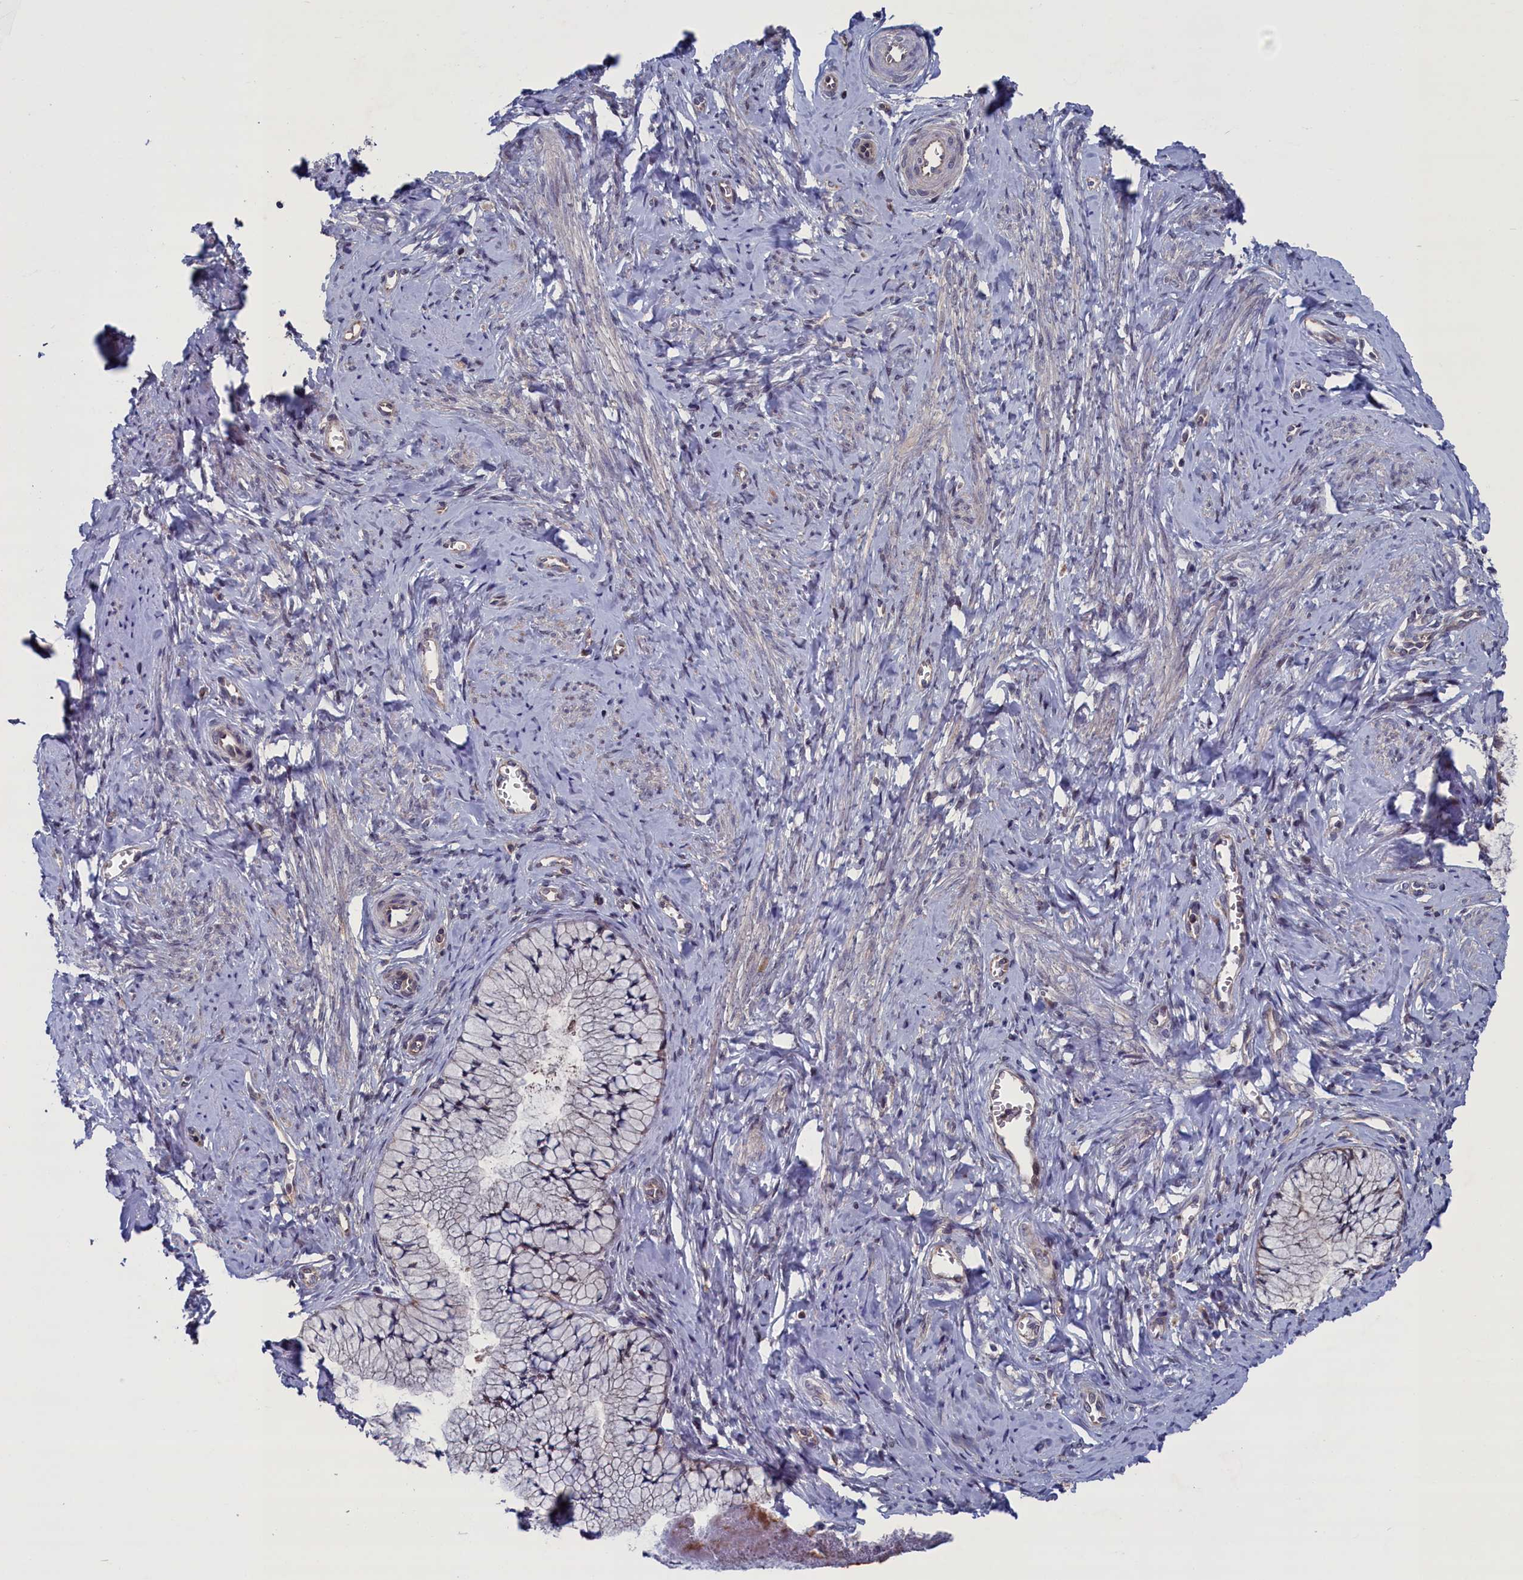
{"staining": {"intensity": "negative", "quantity": "none", "location": "none"}, "tissue": "cervix", "cell_type": "Glandular cells", "image_type": "normal", "snomed": [{"axis": "morphology", "description": "Normal tissue, NOS"}, {"axis": "topography", "description": "Cervix"}], "caption": "Cervix stained for a protein using IHC demonstrates no positivity glandular cells.", "gene": "SPATA13", "patient": {"sex": "female", "age": 42}}